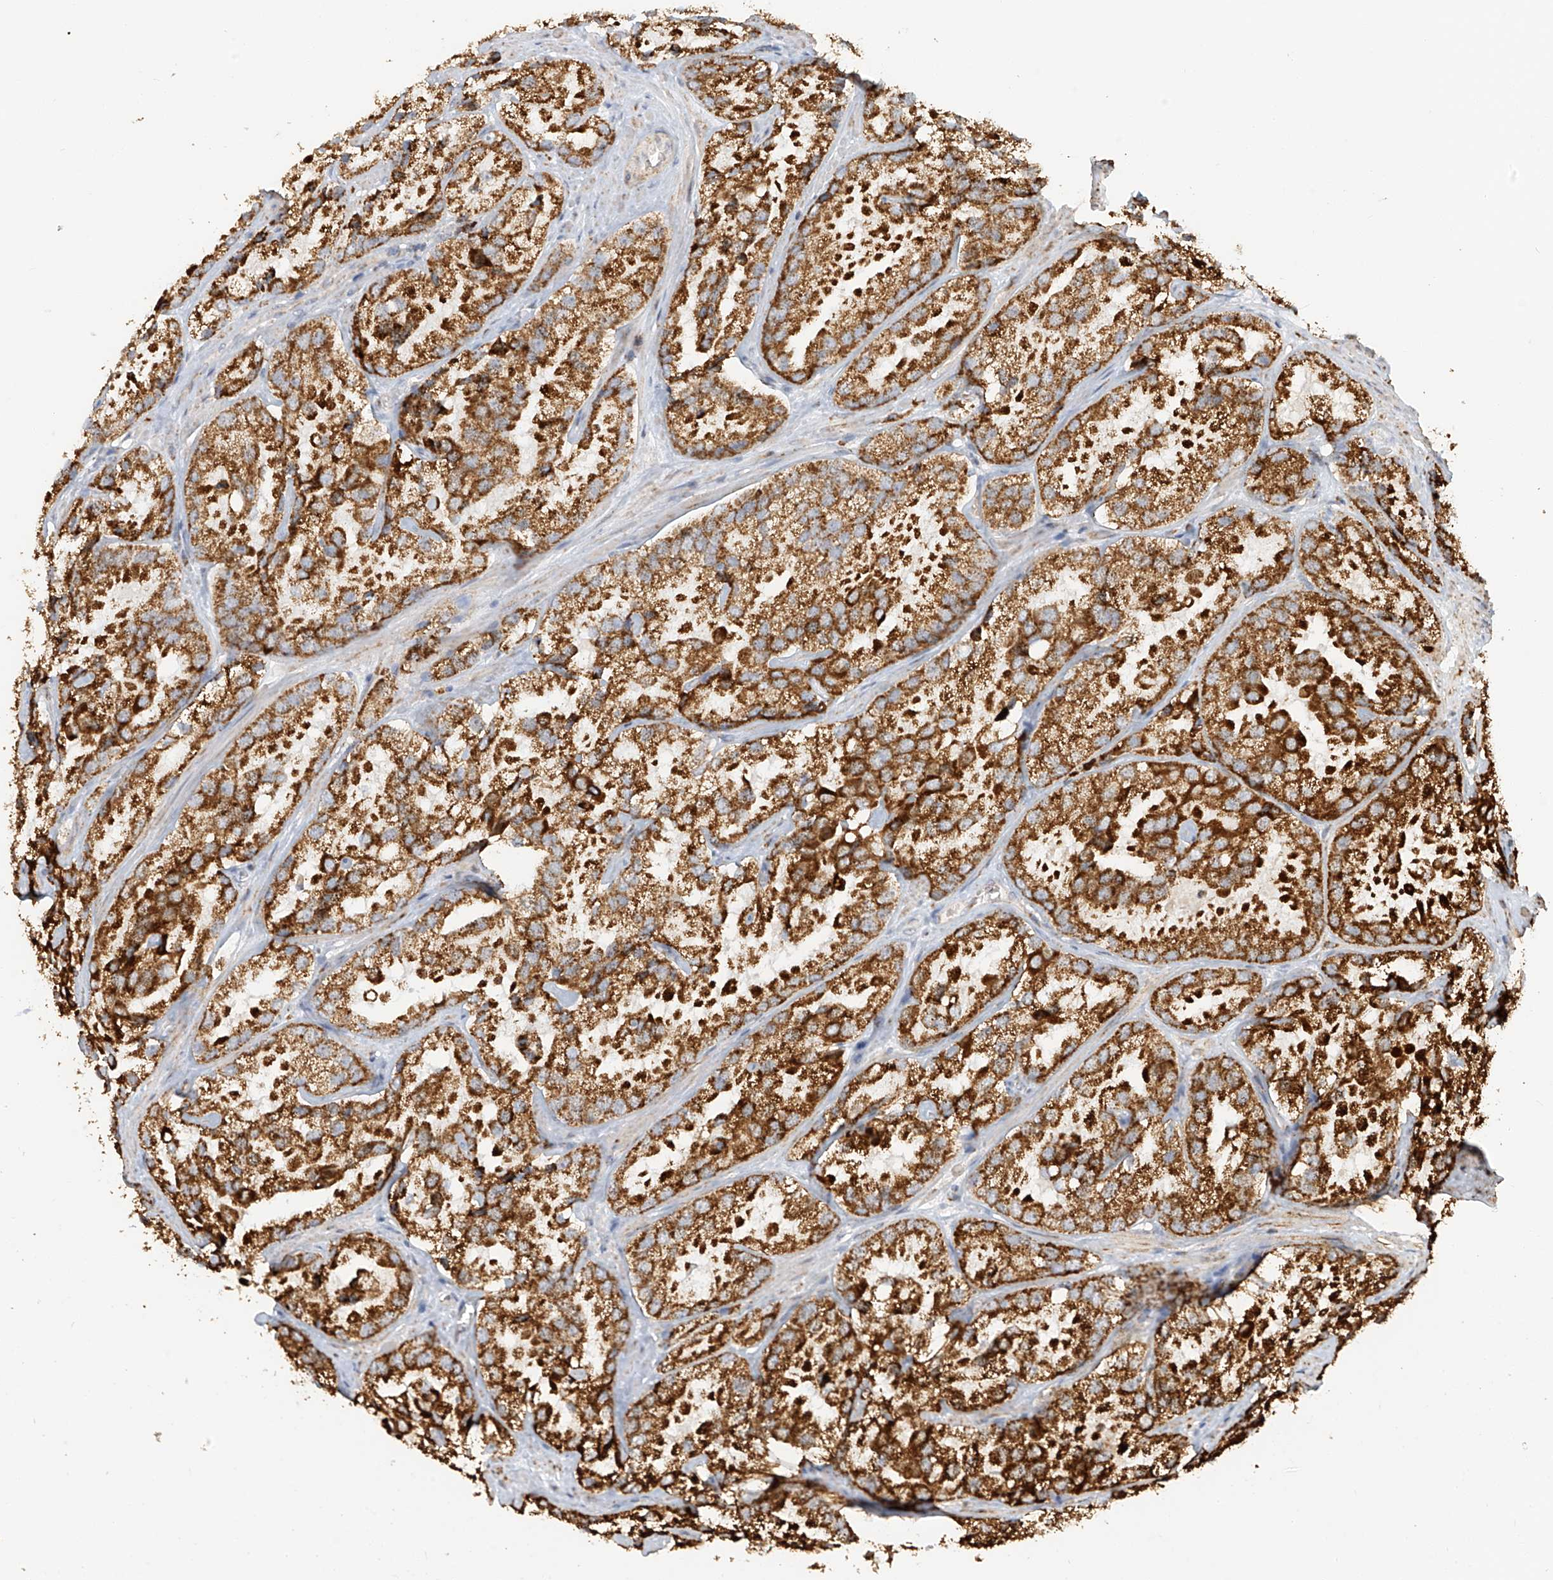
{"staining": {"intensity": "strong", "quantity": ">75%", "location": "cytoplasmic/membranous"}, "tissue": "prostate cancer", "cell_type": "Tumor cells", "image_type": "cancer", "snomed": [{"axis": "morphology", "description": "Adenocarcinoma, High grade"}, {"axis": "topography", "description": "Prostate"}], "caption": "Protein staining demonstrates strong cytoplasmic/membranous positivity in approximately >75% of tumor cells in prostate cancer (high-grade adenocarcinoma).", "gene": "MIPEP", "patient": {"sex": "male", "age": 66}}